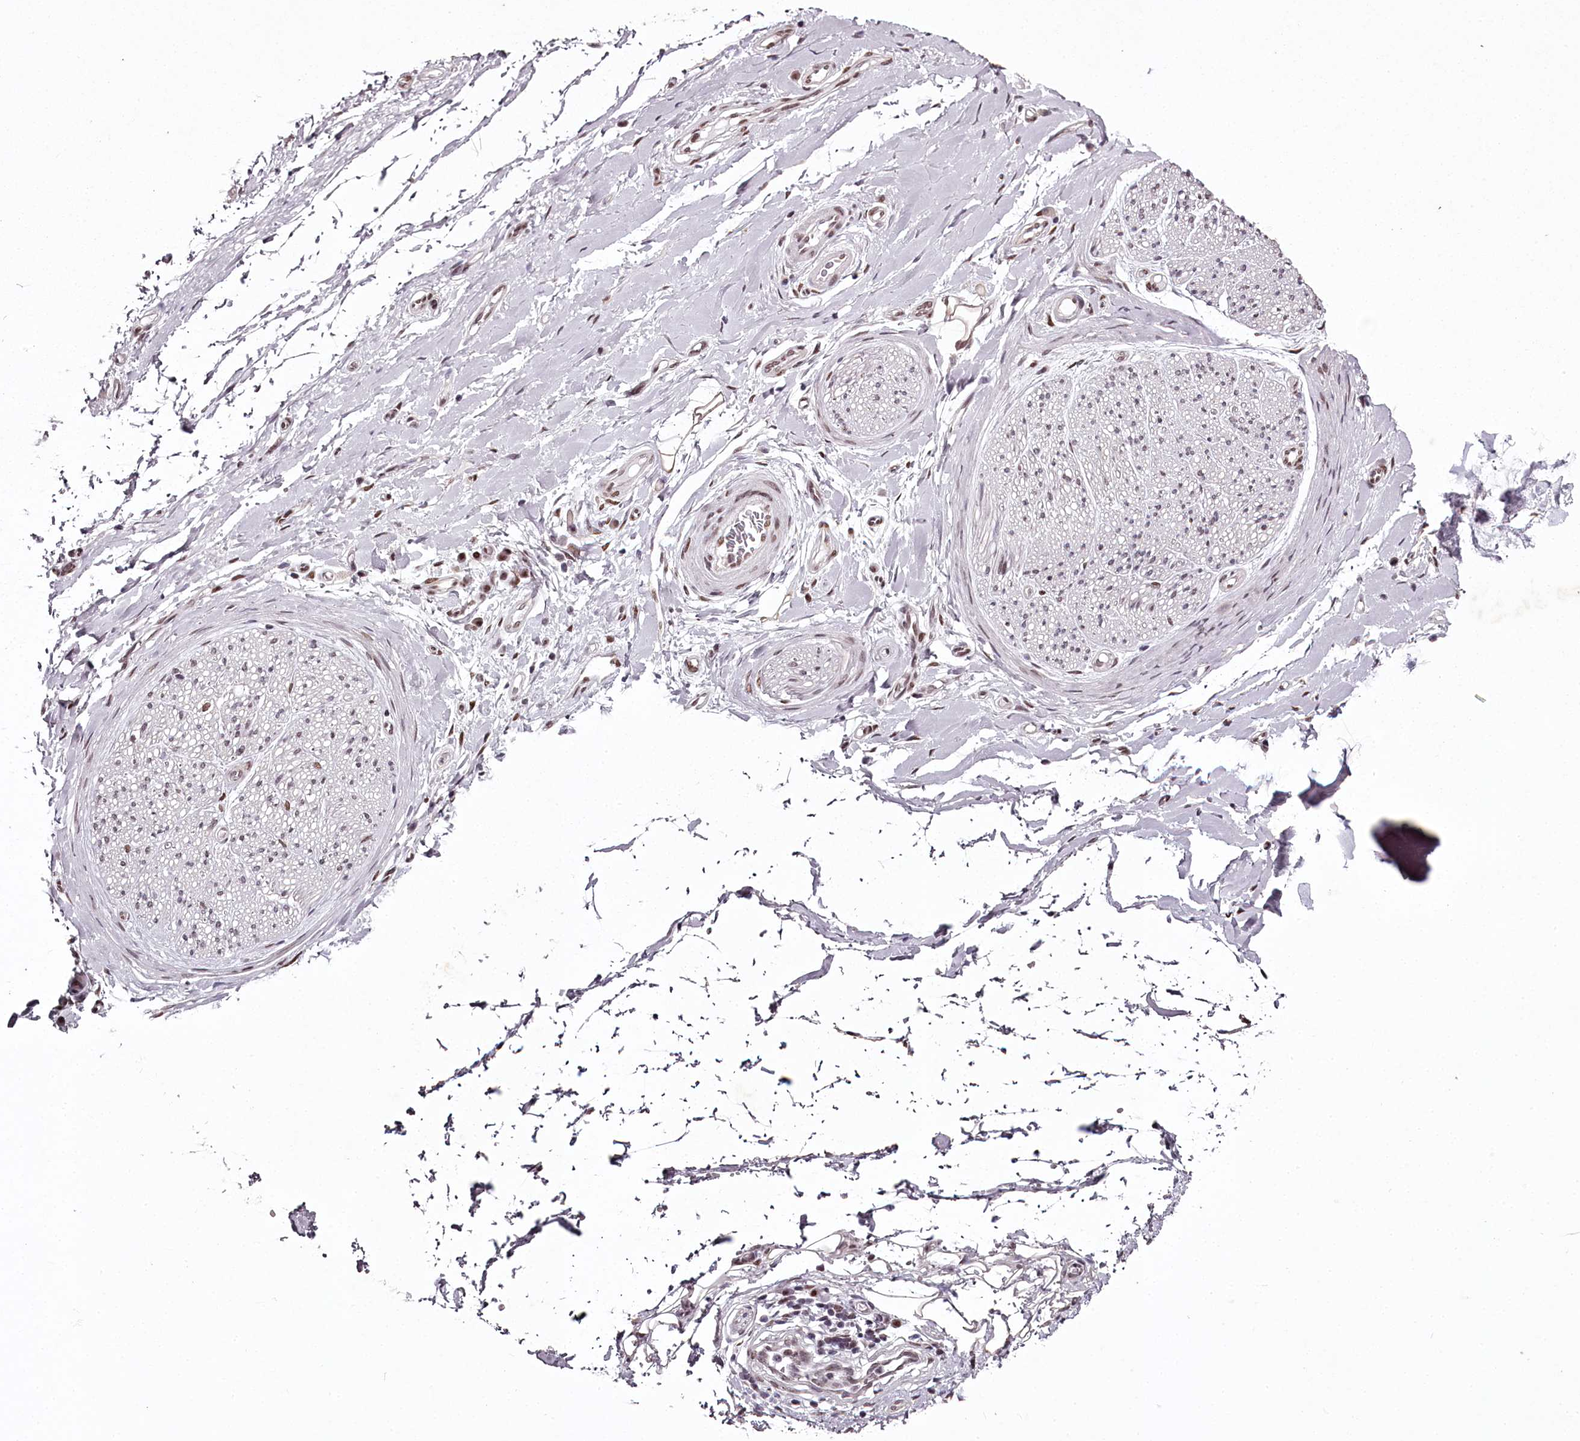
{"staining": {"intensity": "moderate", "quantity": ">75%", "location": "nuclear"}, "tissue": "adipose tissue", "cell_type": "Adipocytes", "image_type": "normal", "snomed": [{"axis": "morphology", "description": "Normal tissue, NOS"}, {"axis": "morphology", "description": "Adenocarcinoma, NOS"}, {"axis": "topography", "description": "Stomach, upper"}, {"axis": "topography", "description": "Peripheral nerve tissue"}], "caption": "Immunohistochemistry (IHC) (DAB) staining of normal human adipose tissue displays moderate nuclear protein expression in approximately >75% of adipocytes. (IHC, brightfield microscopy, high magnification).", "gene": "PSPC1", "patient": {"sex": "male", "age": 62}}